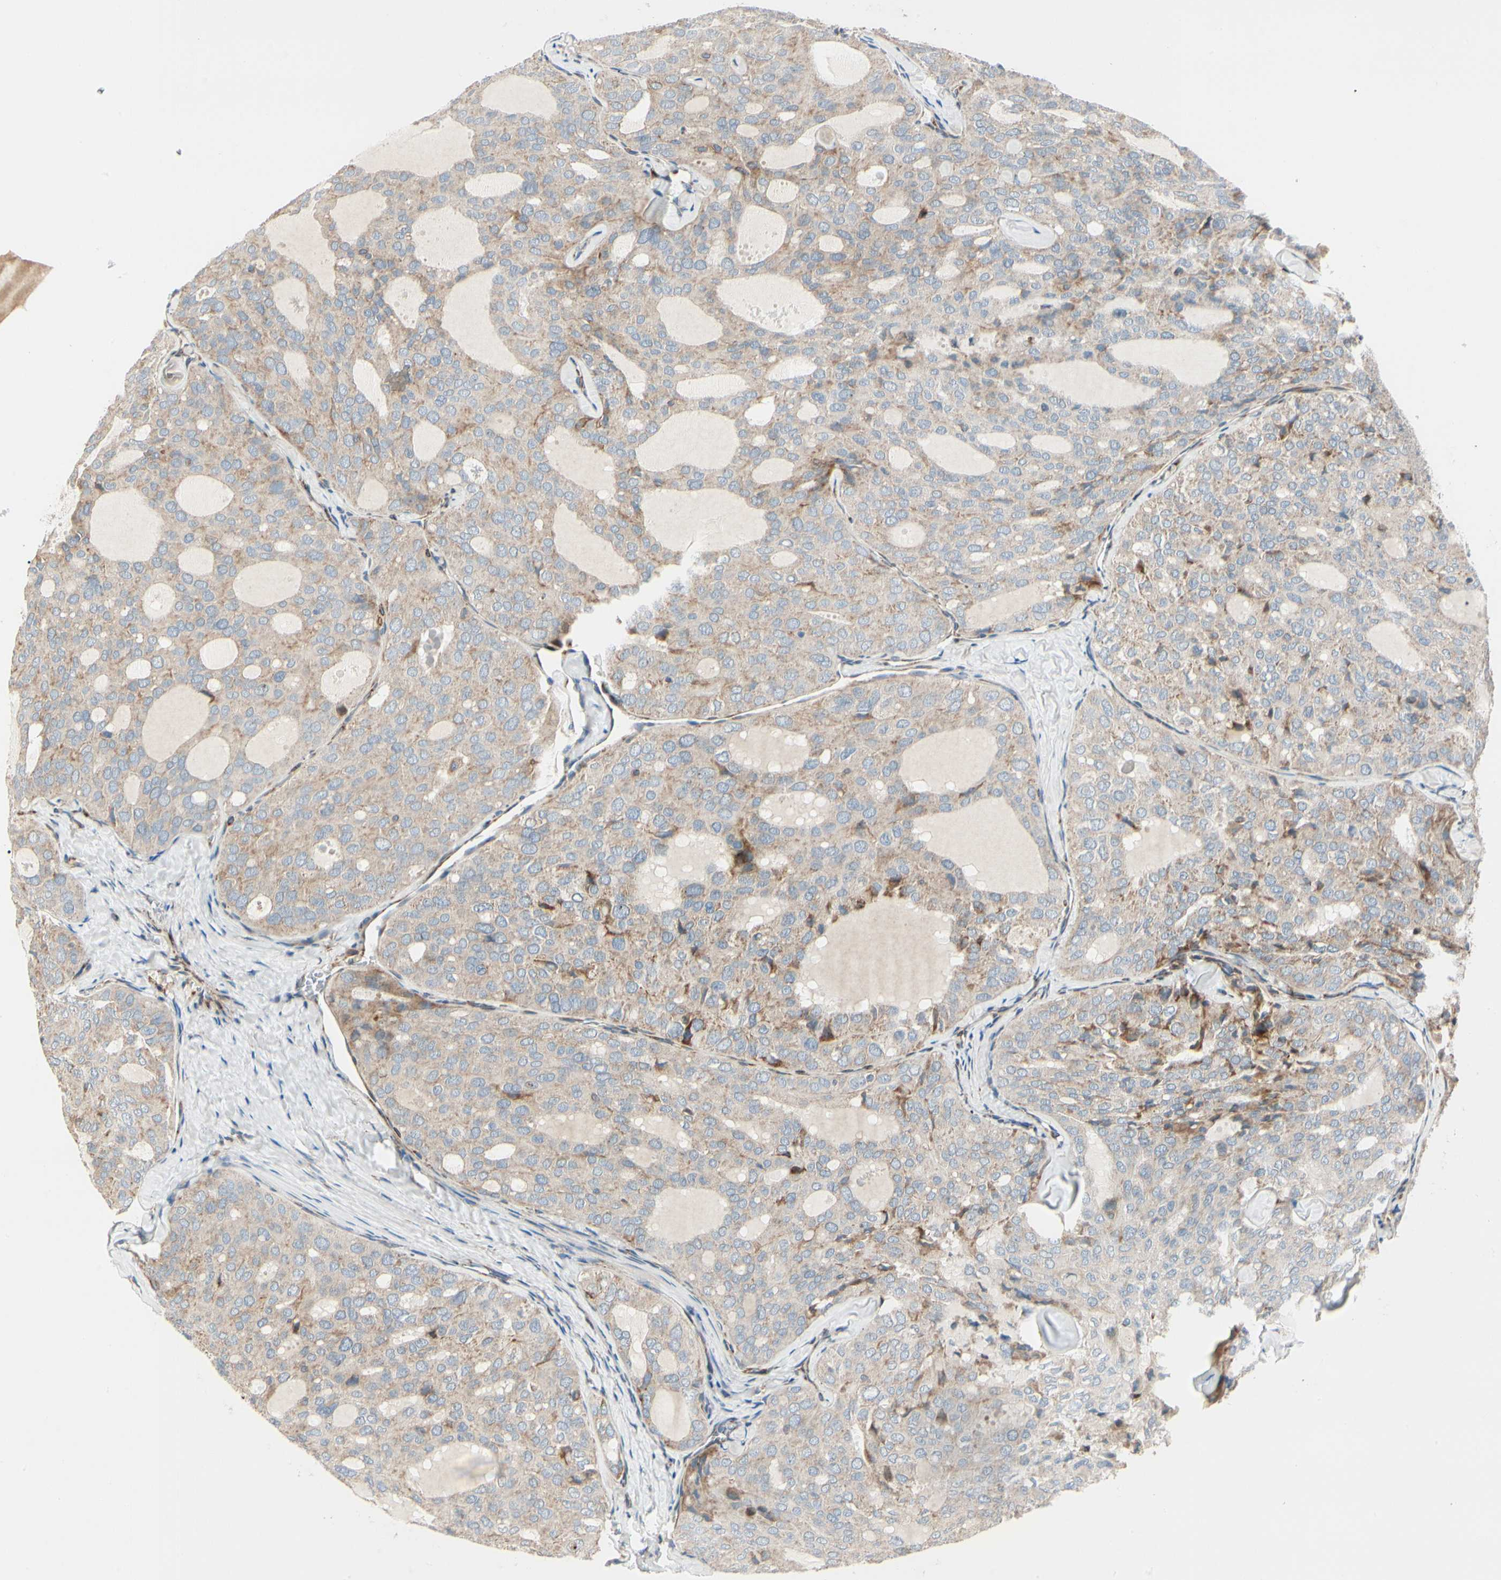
{"staining": {"intensity": "weak", "quantity": ">75%", "location": "cytoplasmic/membranous"}, "tissue": "thyroid cancer", "cell_type": "Tumor cells", "image_type": "cancer", "snomed": [{"axis": "morphology", "description": "Follicular adenoma carcinoma, NOS"}, {"axis": "topography", "description": "Thyroid gland"}], "caption": "Brown immunohistochemical staining in human thyroid cancer displays weak cytoplasmic/membranous expression in approximately >75% of tumor cells.", "gene": "MRPL9", "patient": {"sex": "male", "age": 75}}